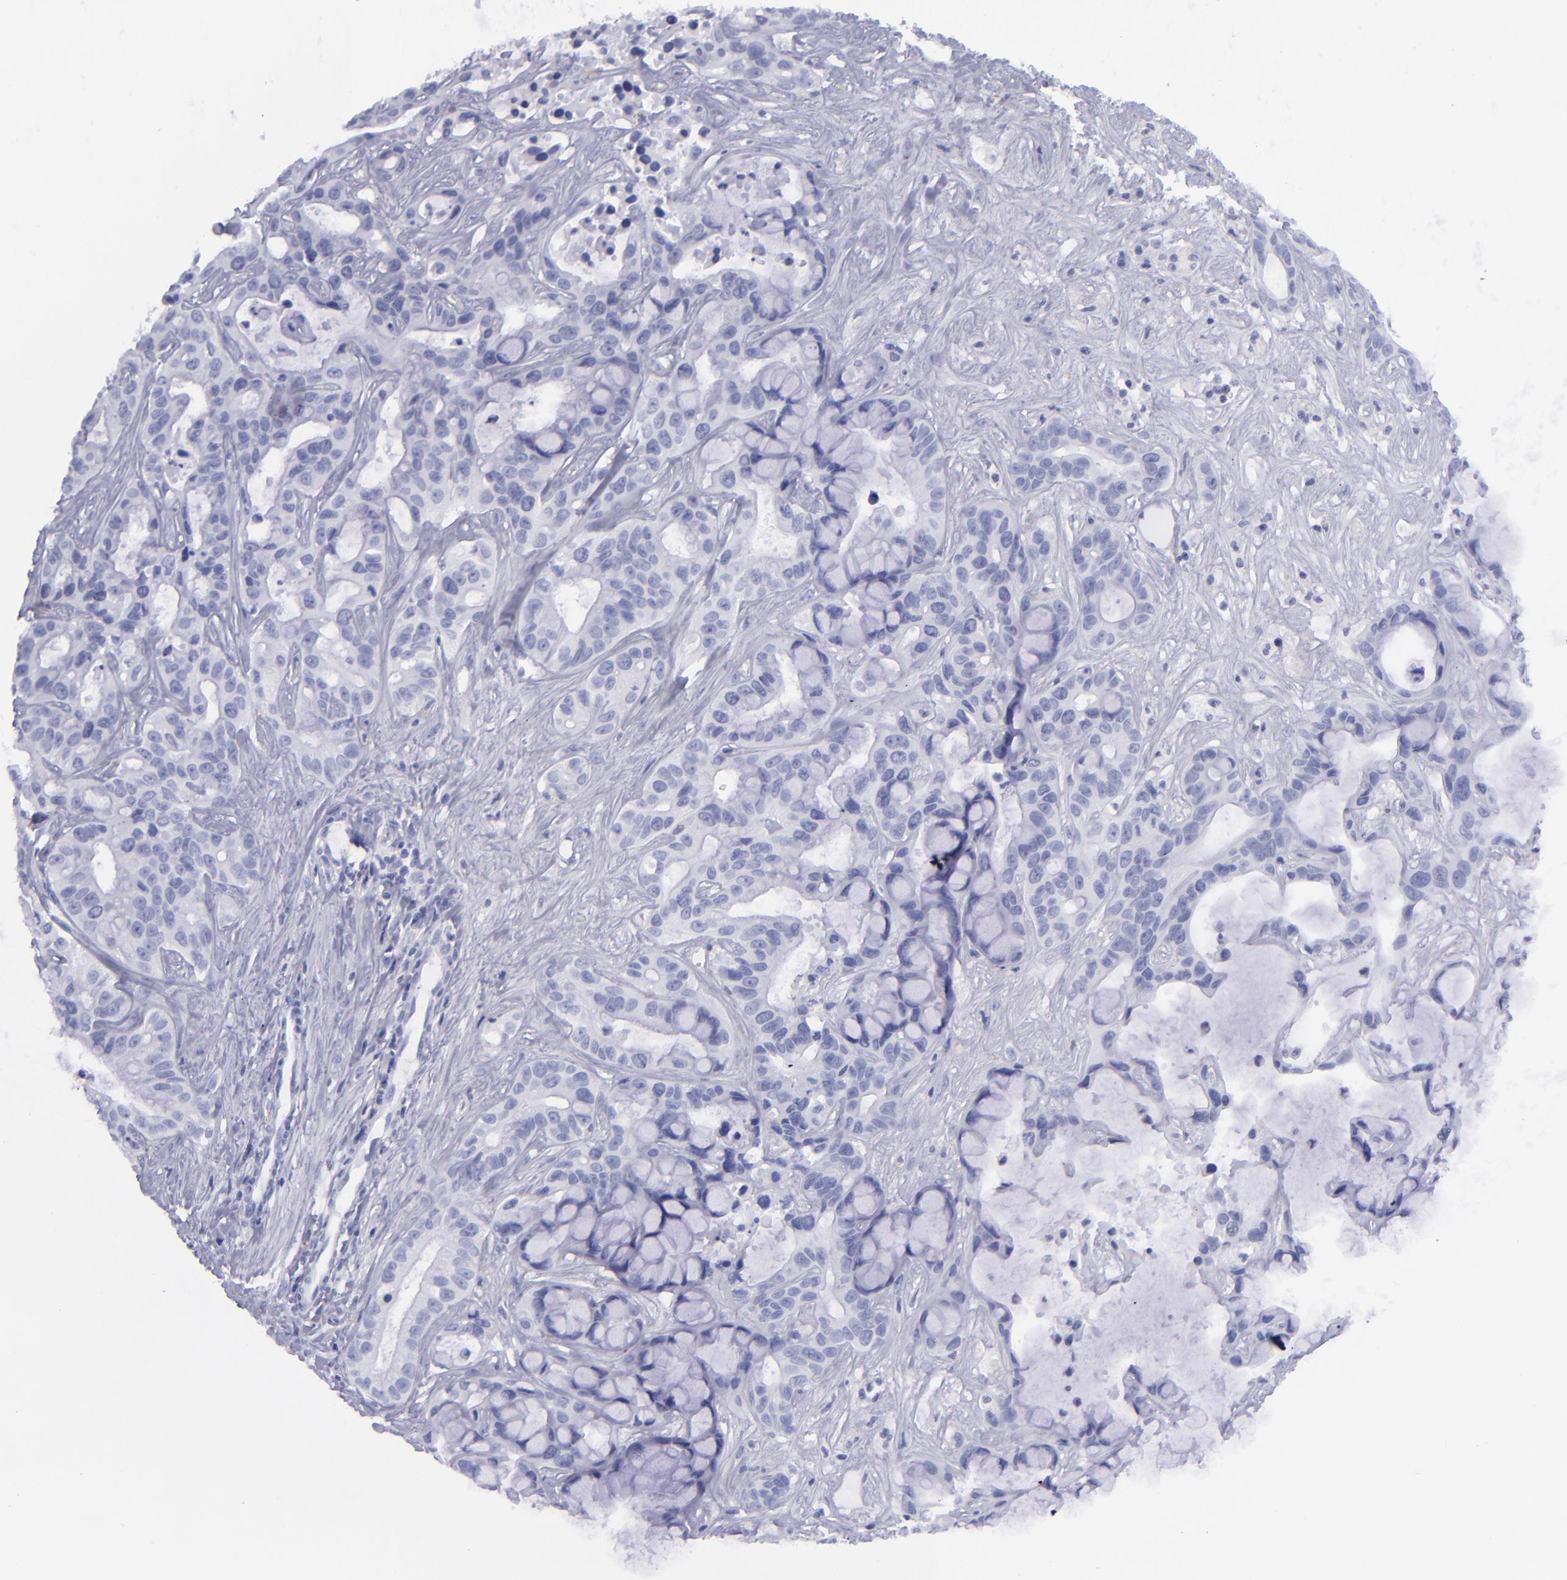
{"staining": {"intensity": "negative", "quantity": "none", "location": "none"}, "tissue": "liver cancer", "cell_type": "Tumor cells", "image_type": "cancer", "snomed": [{"axis": "morphology", "description": "Cholangiocarcinoma"}, {"axis": "topography", "description": "Liver"}], "caption": "Immunohistochemical staining of liver cholangiocarcinoma shows no significant positivity in tumor cells.", "gene": "SELPLG", "patient": {"sex": "female", "age": 65}}